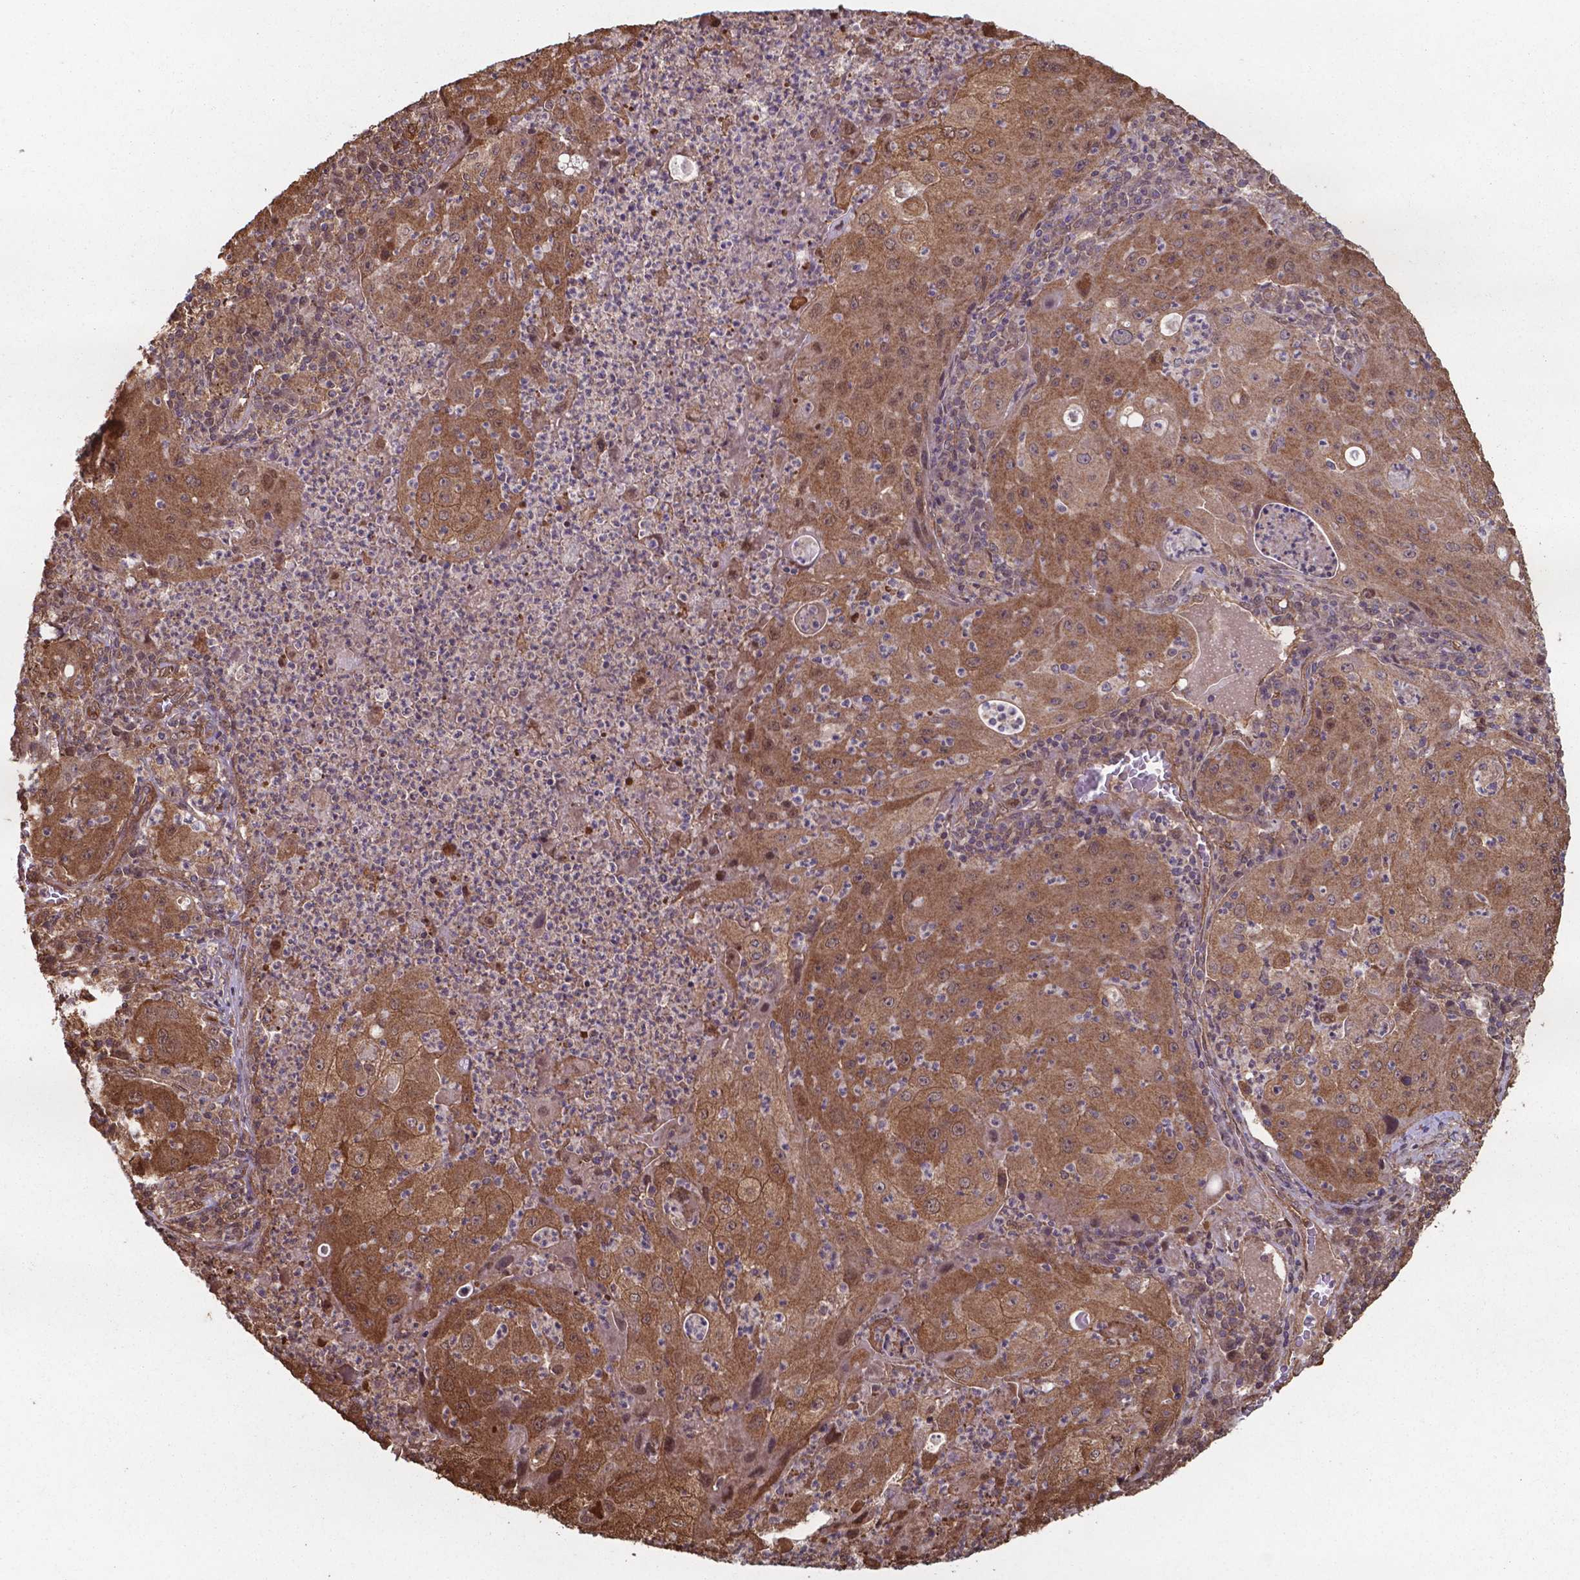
{"staining": {"intensity": "moderate", "quantity": ">75%", "location": "cytoplasmic/membranous,nuclear"}, "tissue": "lung cancer", "cell_type": "Tumor cells", "image_type": "cancer", "snomed": [{"axis": "morphology", "description": "Squamous cell carcinoma, NOS"}, {"axis": "topography", "description": "Lung"}], "caption": "A brown stain labels moderate cytoplasmic/membranous and nuclear positivity of a protein in lung cancer tumor cells. Nuclei are stained in blue.", "gene": "CHP2", "patient": {"sex": "female", "age": 59}}